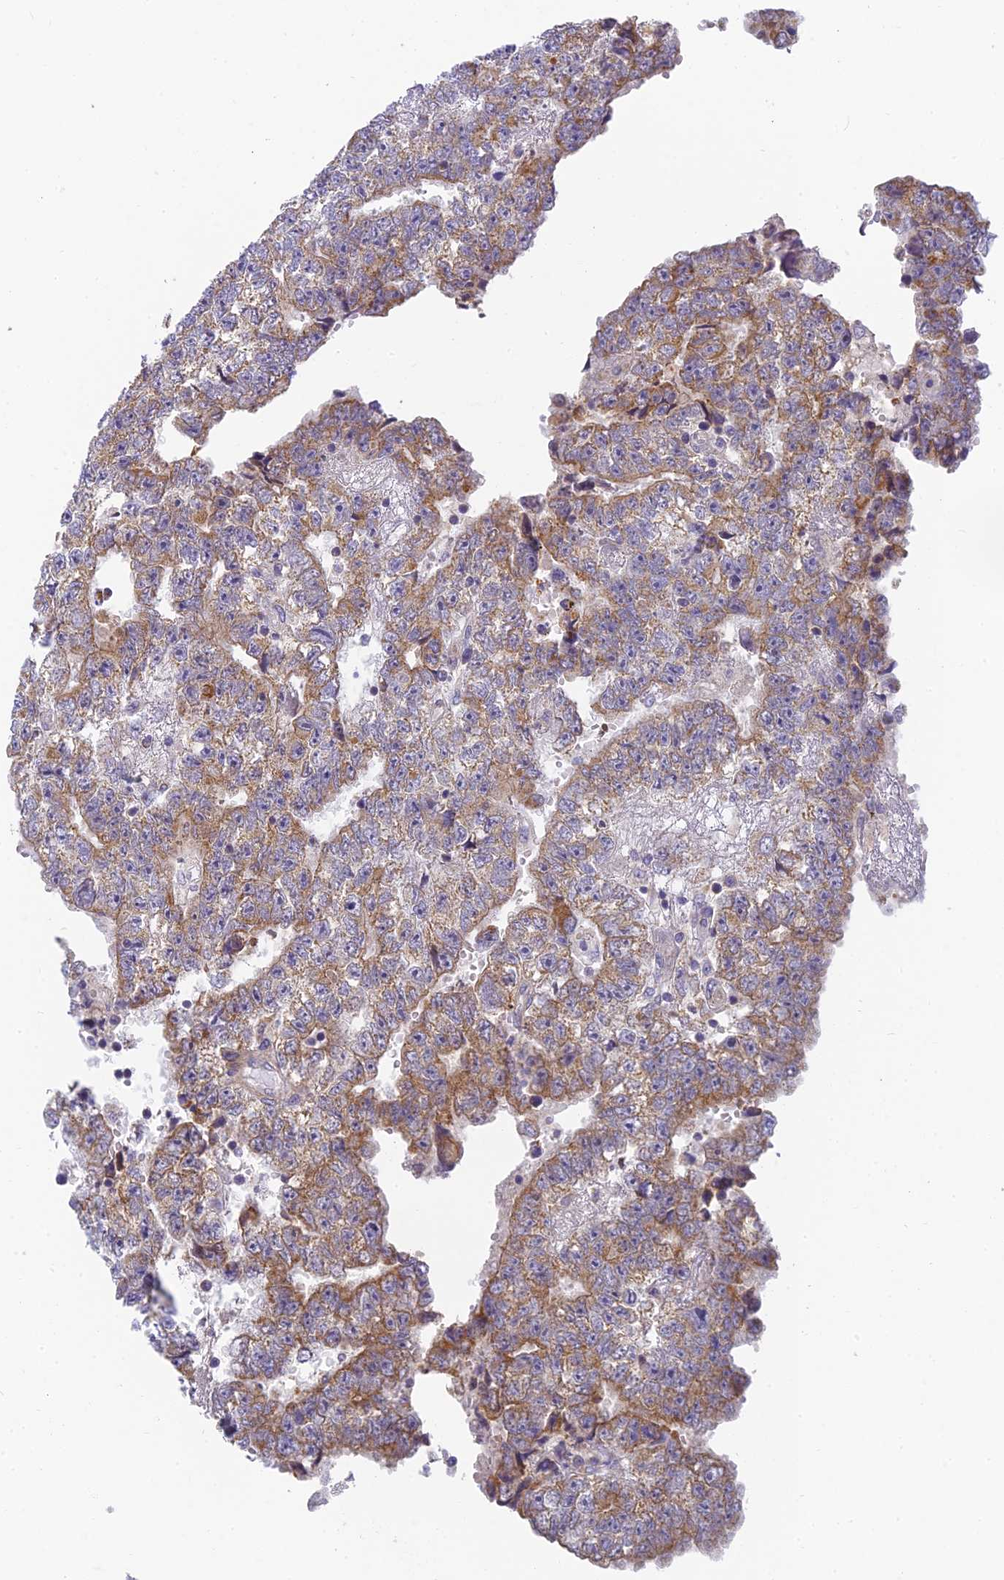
{"staining": {"intensity": "moderate", "quantity": ">75%", "location": "cytoplasmic/membranous"}, "tissue": "testis cancer", "cell_type": "Tumor cells", "image_type": "cancer", "snomed": [{"axis": "morphology", "description": "Carcinoma, Embryonal, NOS"}, {"axis": "topography", "description": "Testis"}], "caption": "Immunohistochemistry (IHC) (DAB (3,3'-diaminobenzidine)) staining of human testis cancer exhibits moderate cytoplasmic/membranous protein staining in about >75% of tumor cells.", "gene": "MRPL15", "patient": {"sex": "male", "age": 25}}